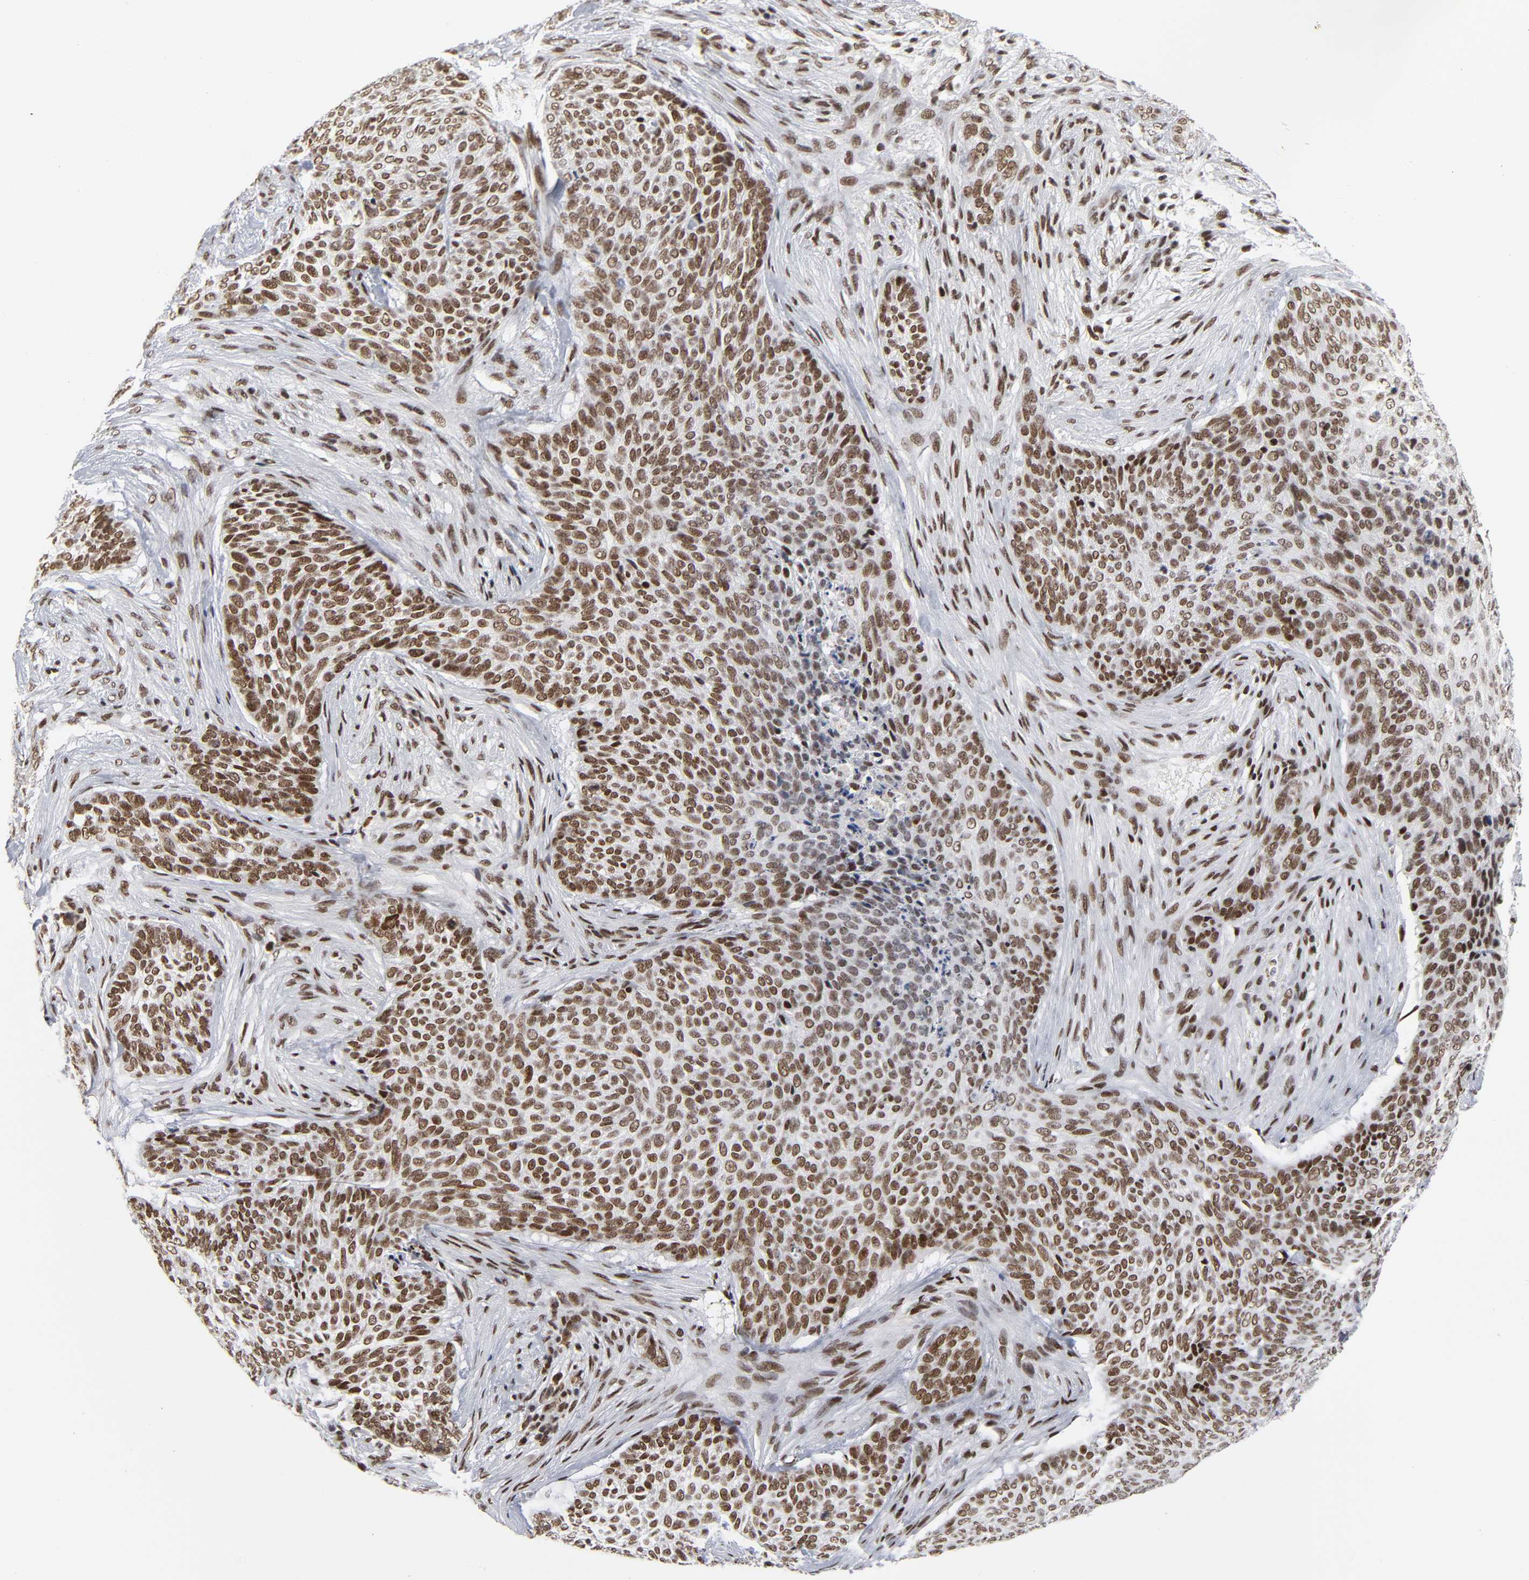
{"staining": {"intensity": "strong", "quantity": ">75%", "location": "nuclear"}, "tissue": "skin cancer", "cell_type": "Tumor cells", "image_type": "cancer", "snomed": [{"axis": "morphology", "description": "Basal cell carcinoma"}, {"axis": "topography", "description": "Skin"}], "caption": "Strong nuclear positivity is appreciated in approximately >75% of tumor cells in basal cell carcinoma (skin). (IHC, brightfield microscopy, high magnification).", "gene": "CREBBP", "patient": {"sex": "male", "age": 91}}